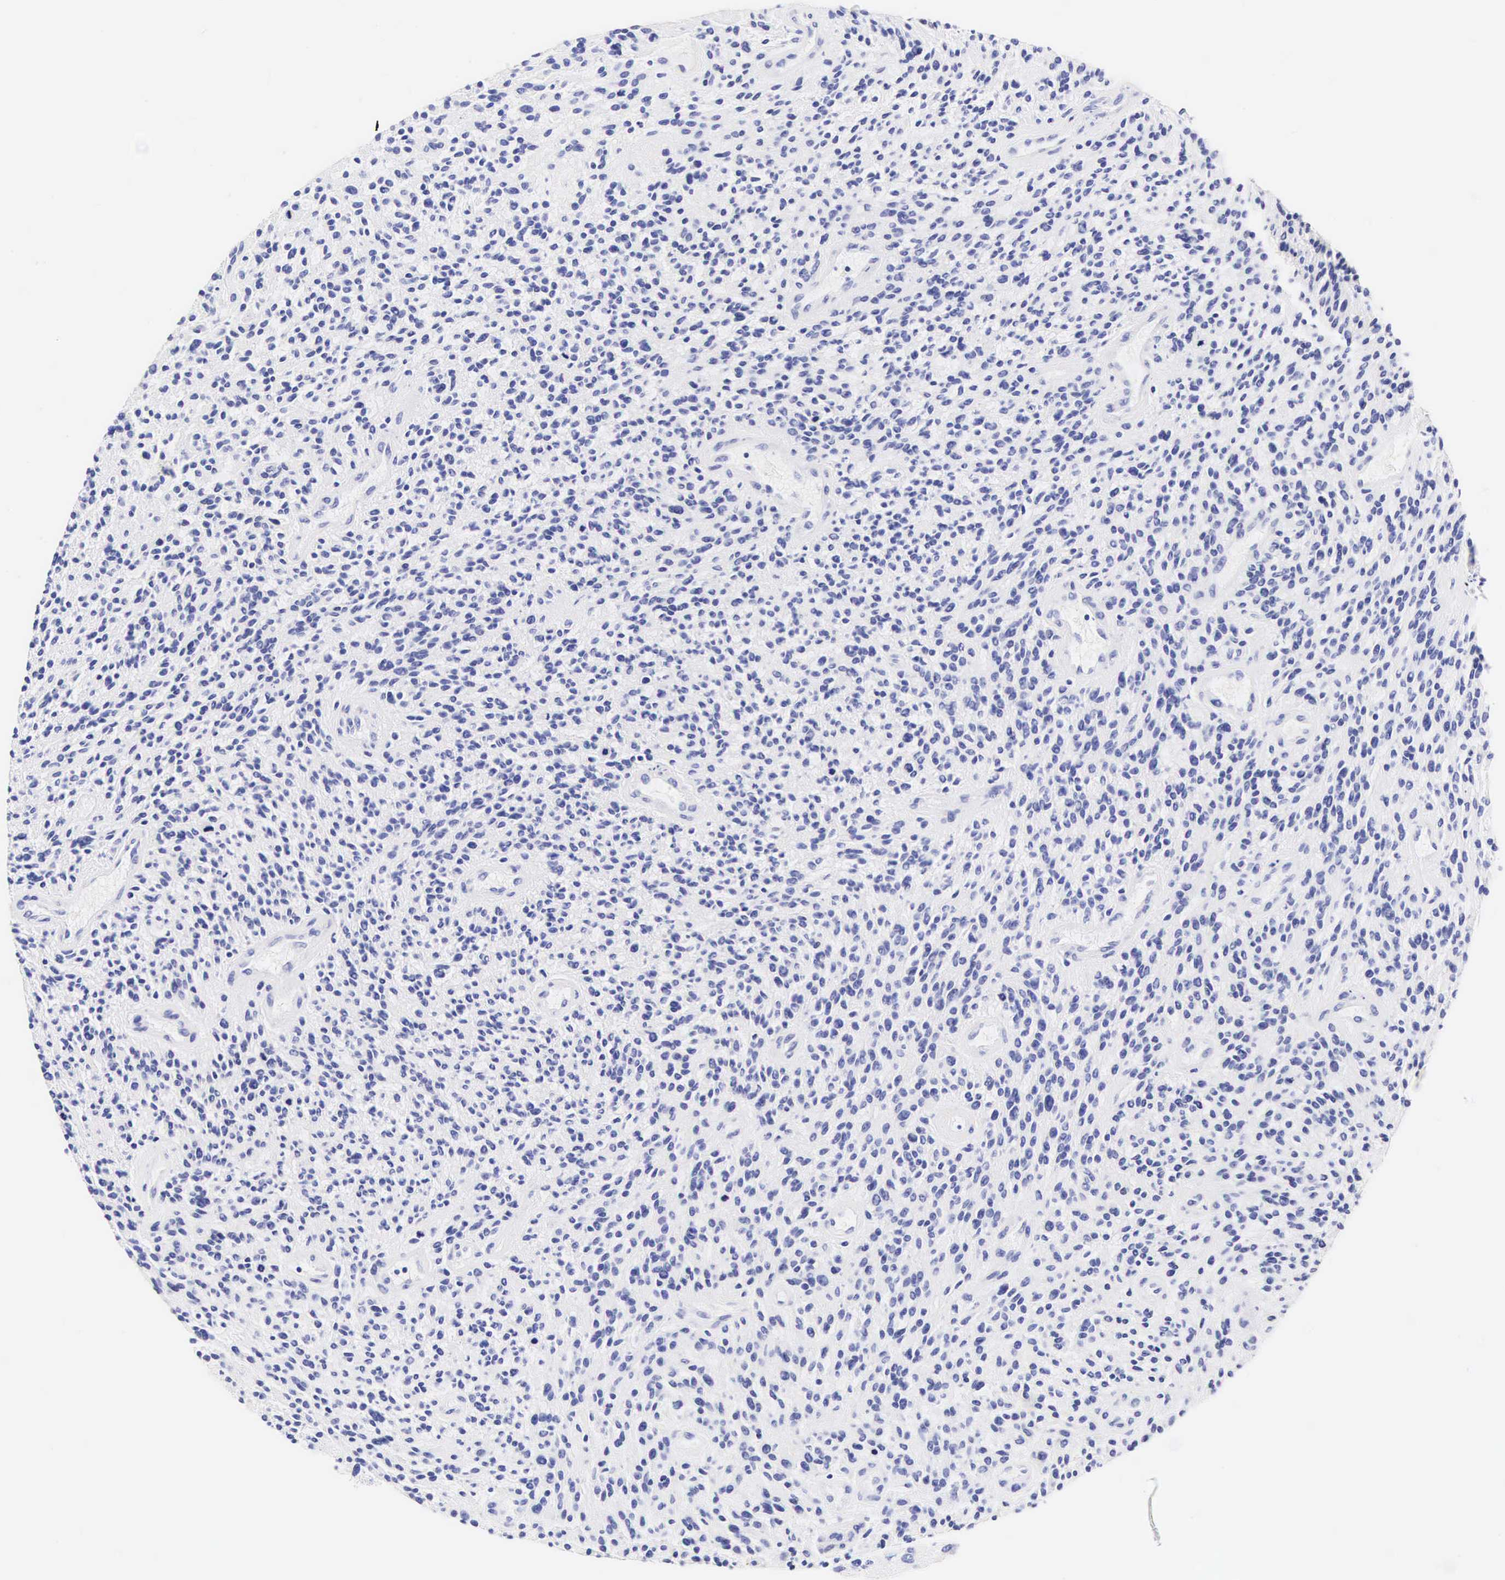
{"staining": {"intensity": "negative", "quantity": "none", "location": "none"}, "tissue": "glioma", "cell_type": "Tumor cells", "image_type": "cancer", "snomed": [{"axis": "morphology", "description": "Glioma, malignant, High grade"}, {"axis": "topography", "description": "Brain"}], "caption": "The immunohistochemistry (IHC) histopathology image has no significant expression in tumor cells of glioma tissue.", "gene": "CNN1", "patient": {"sex": "female", "age": 13}}